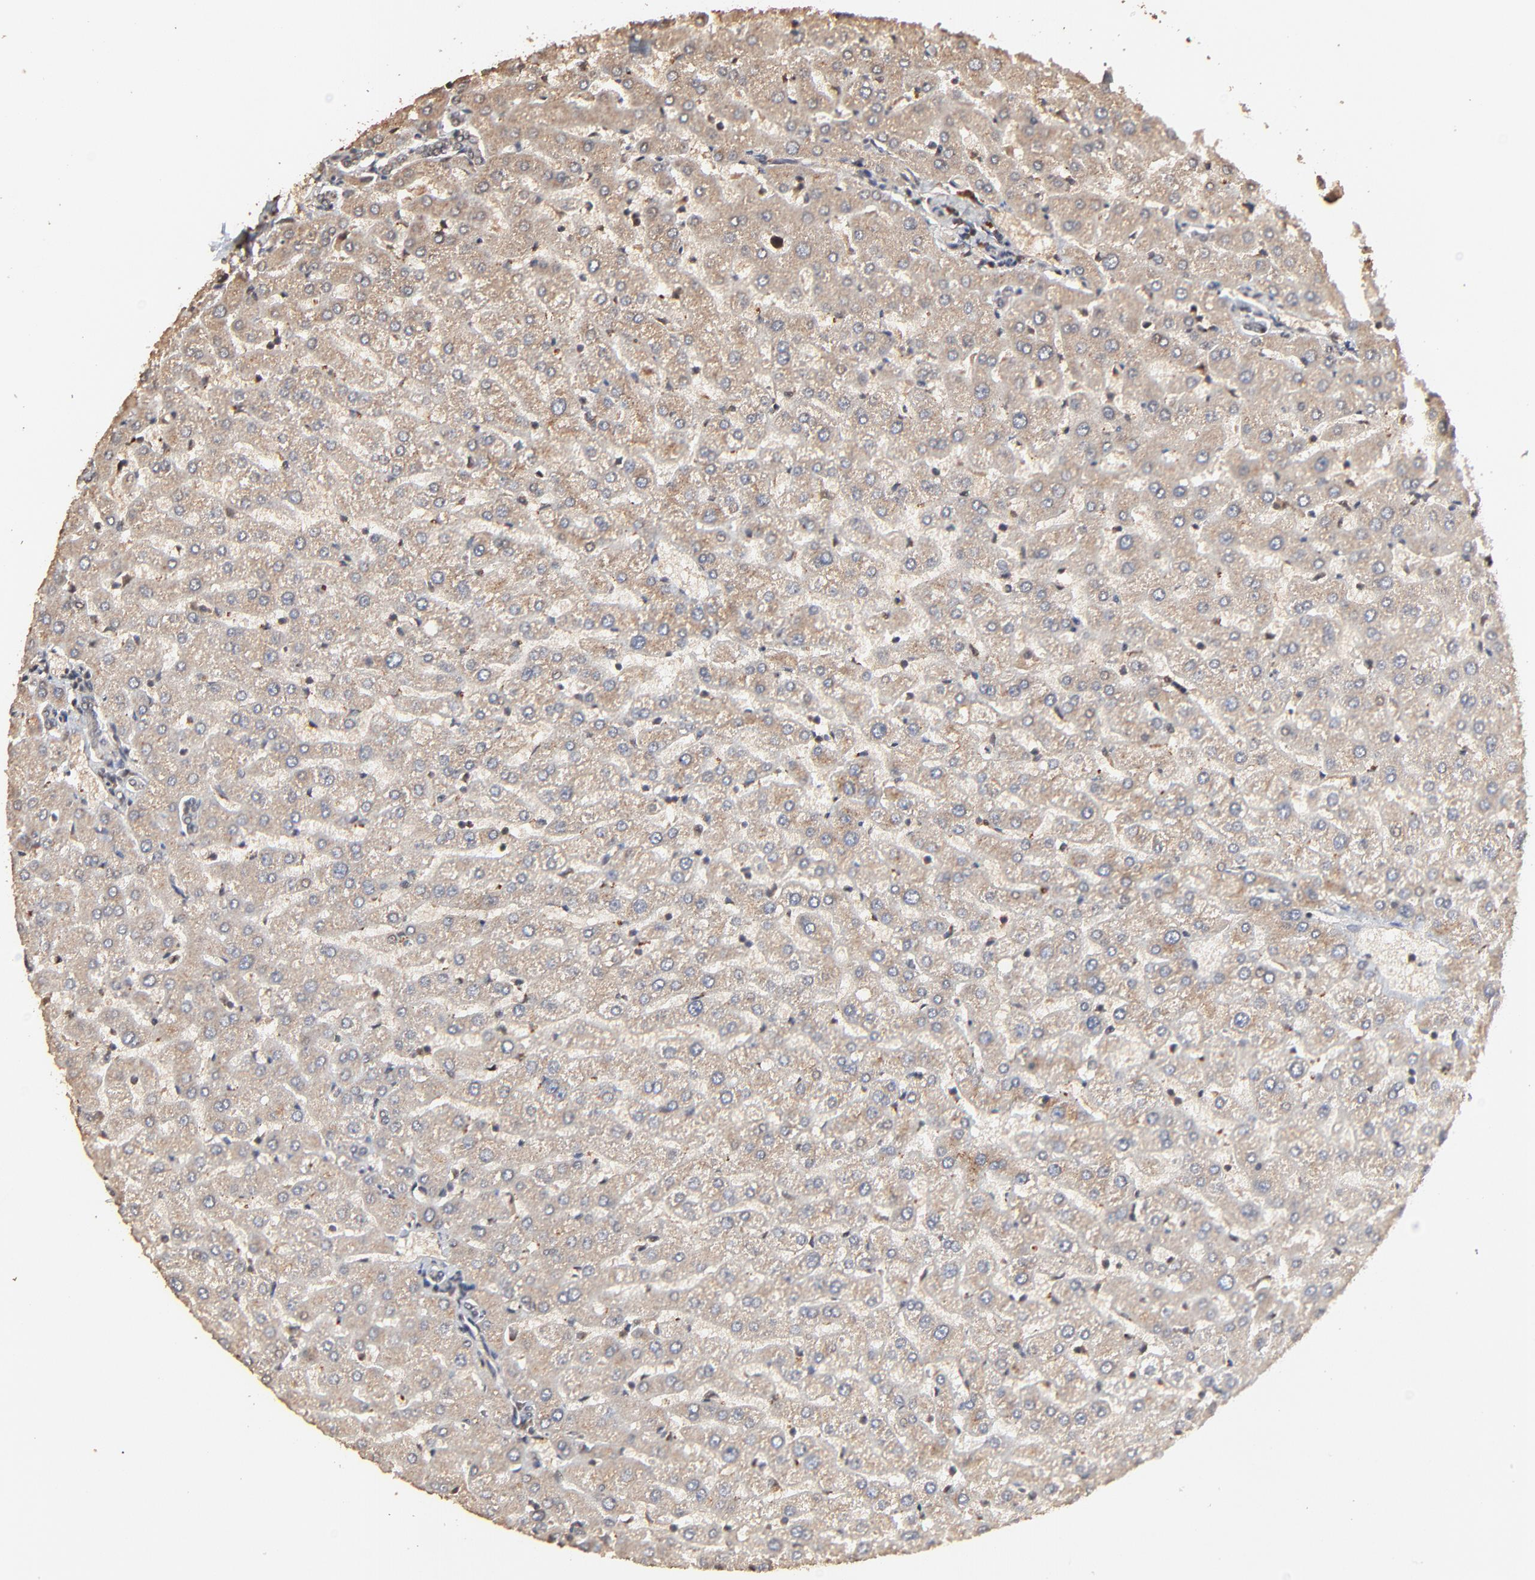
{"staining": {"intensity": "moderate", "quantity": ">75%", "location": "cytoplasmic/membranous"}, "tissue": "liver", "cell_type": "Cholangiocytes", "image_type": "normal", "snomed": [{"axis": "morphology", "description": "Normal tissue, NOS"}, {"axis": "morphology", "description": "Fibrosis, NOS"}, {"axis": "topography", "description": "Liver"}], "caption": "This histopathology image shows IHC staining of unremarkable liver, with medium moderate cytoplasmic/membranous positivity in approximately >75% of cholangiocytes.", "gene": "FAM227A", "patient": {"sex": "female", "age": 29}}